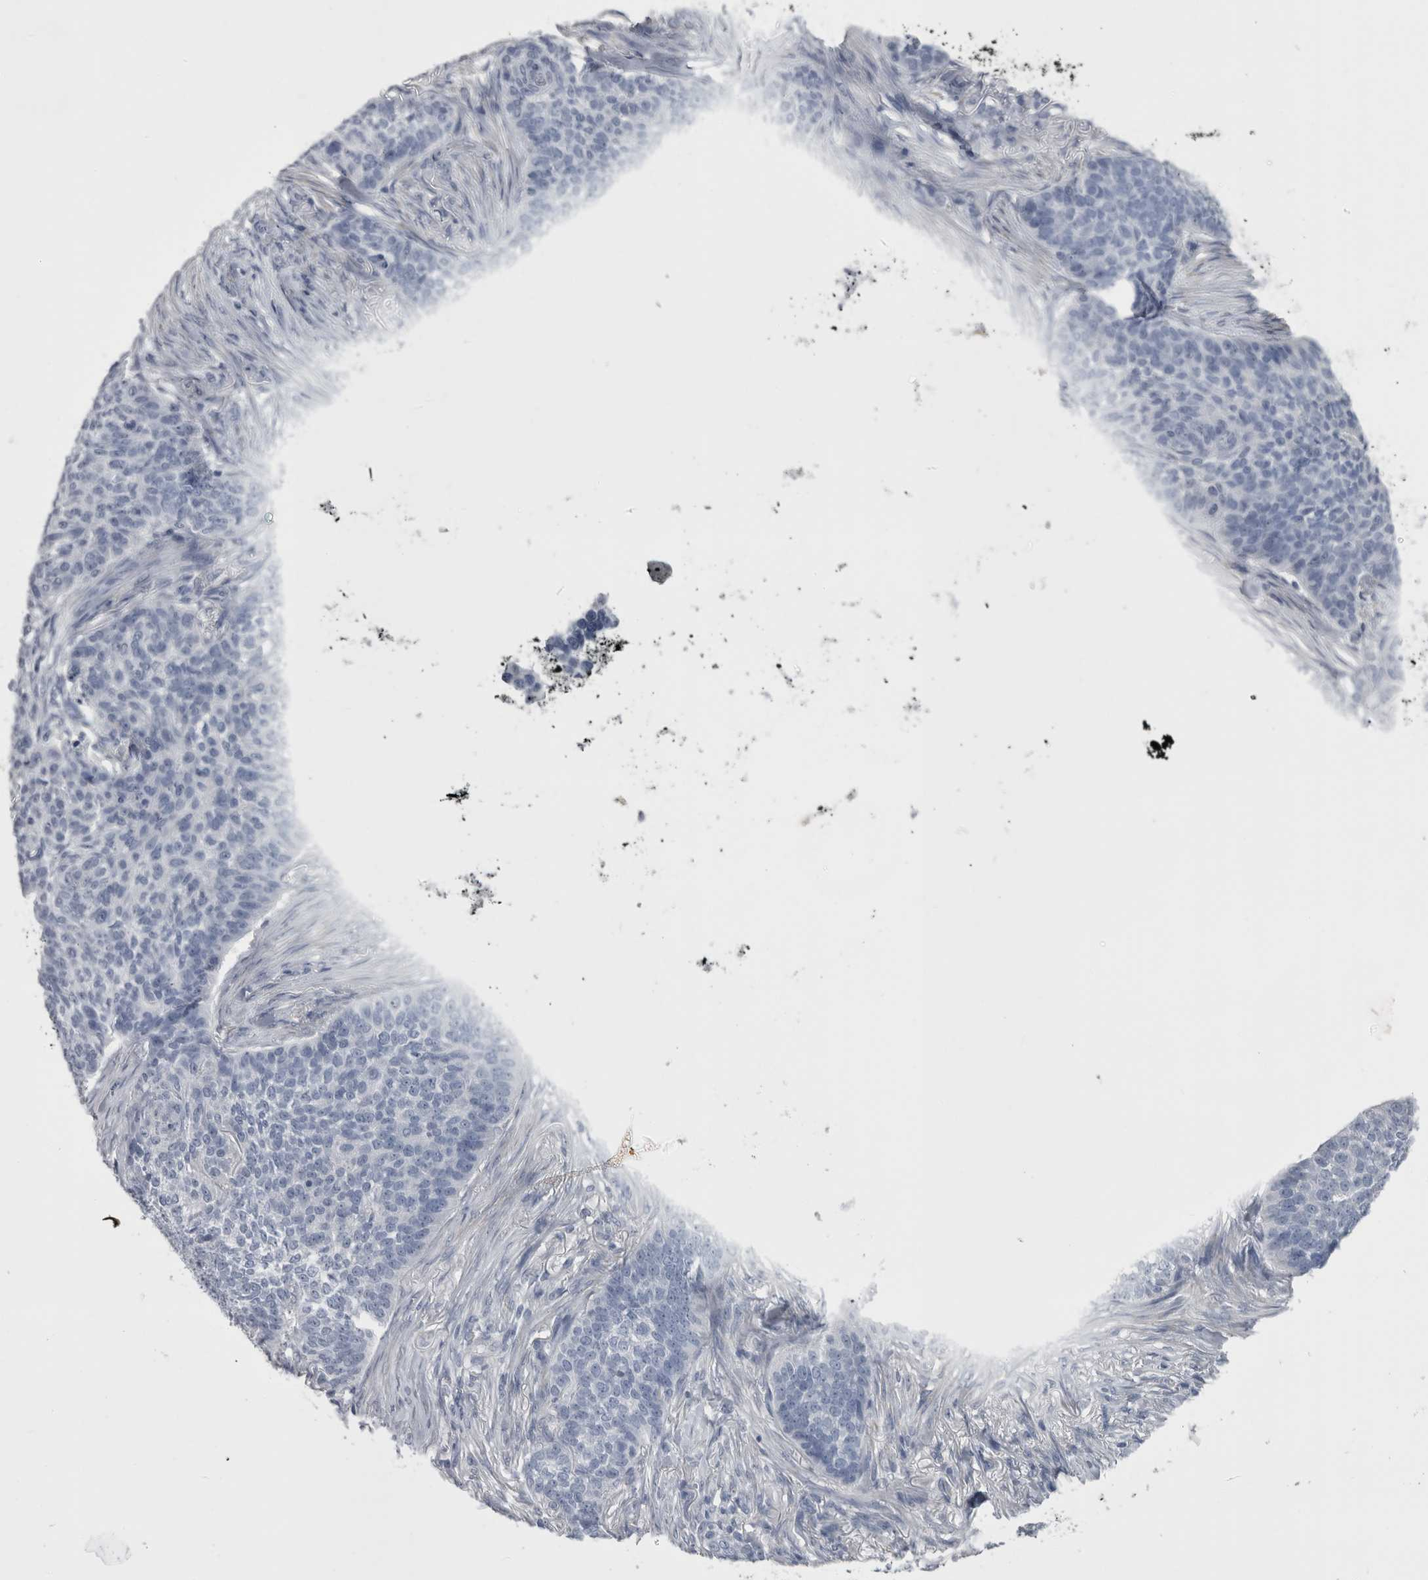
{"staining": {"intensity": "negative", "quantity": "none", "location": "none"}, "tissue": "skin cancer", "cell_type": "Tumor cells", "image_type": "cancer", "snomed": [{"axis": "morphology", "description": "Basal cell carcinoma"}, {"axis": "topography", "description": "Skin"}], "caption": "The histopathology image reveals no significant staining in tumor cells of skin cancer. (DAB (3,3'-diaminobenzidine) immunohistochemistry with hematoxylin counter stain).", "gene": "MSMB", "patient": {"sex": "male", "age": 85}}